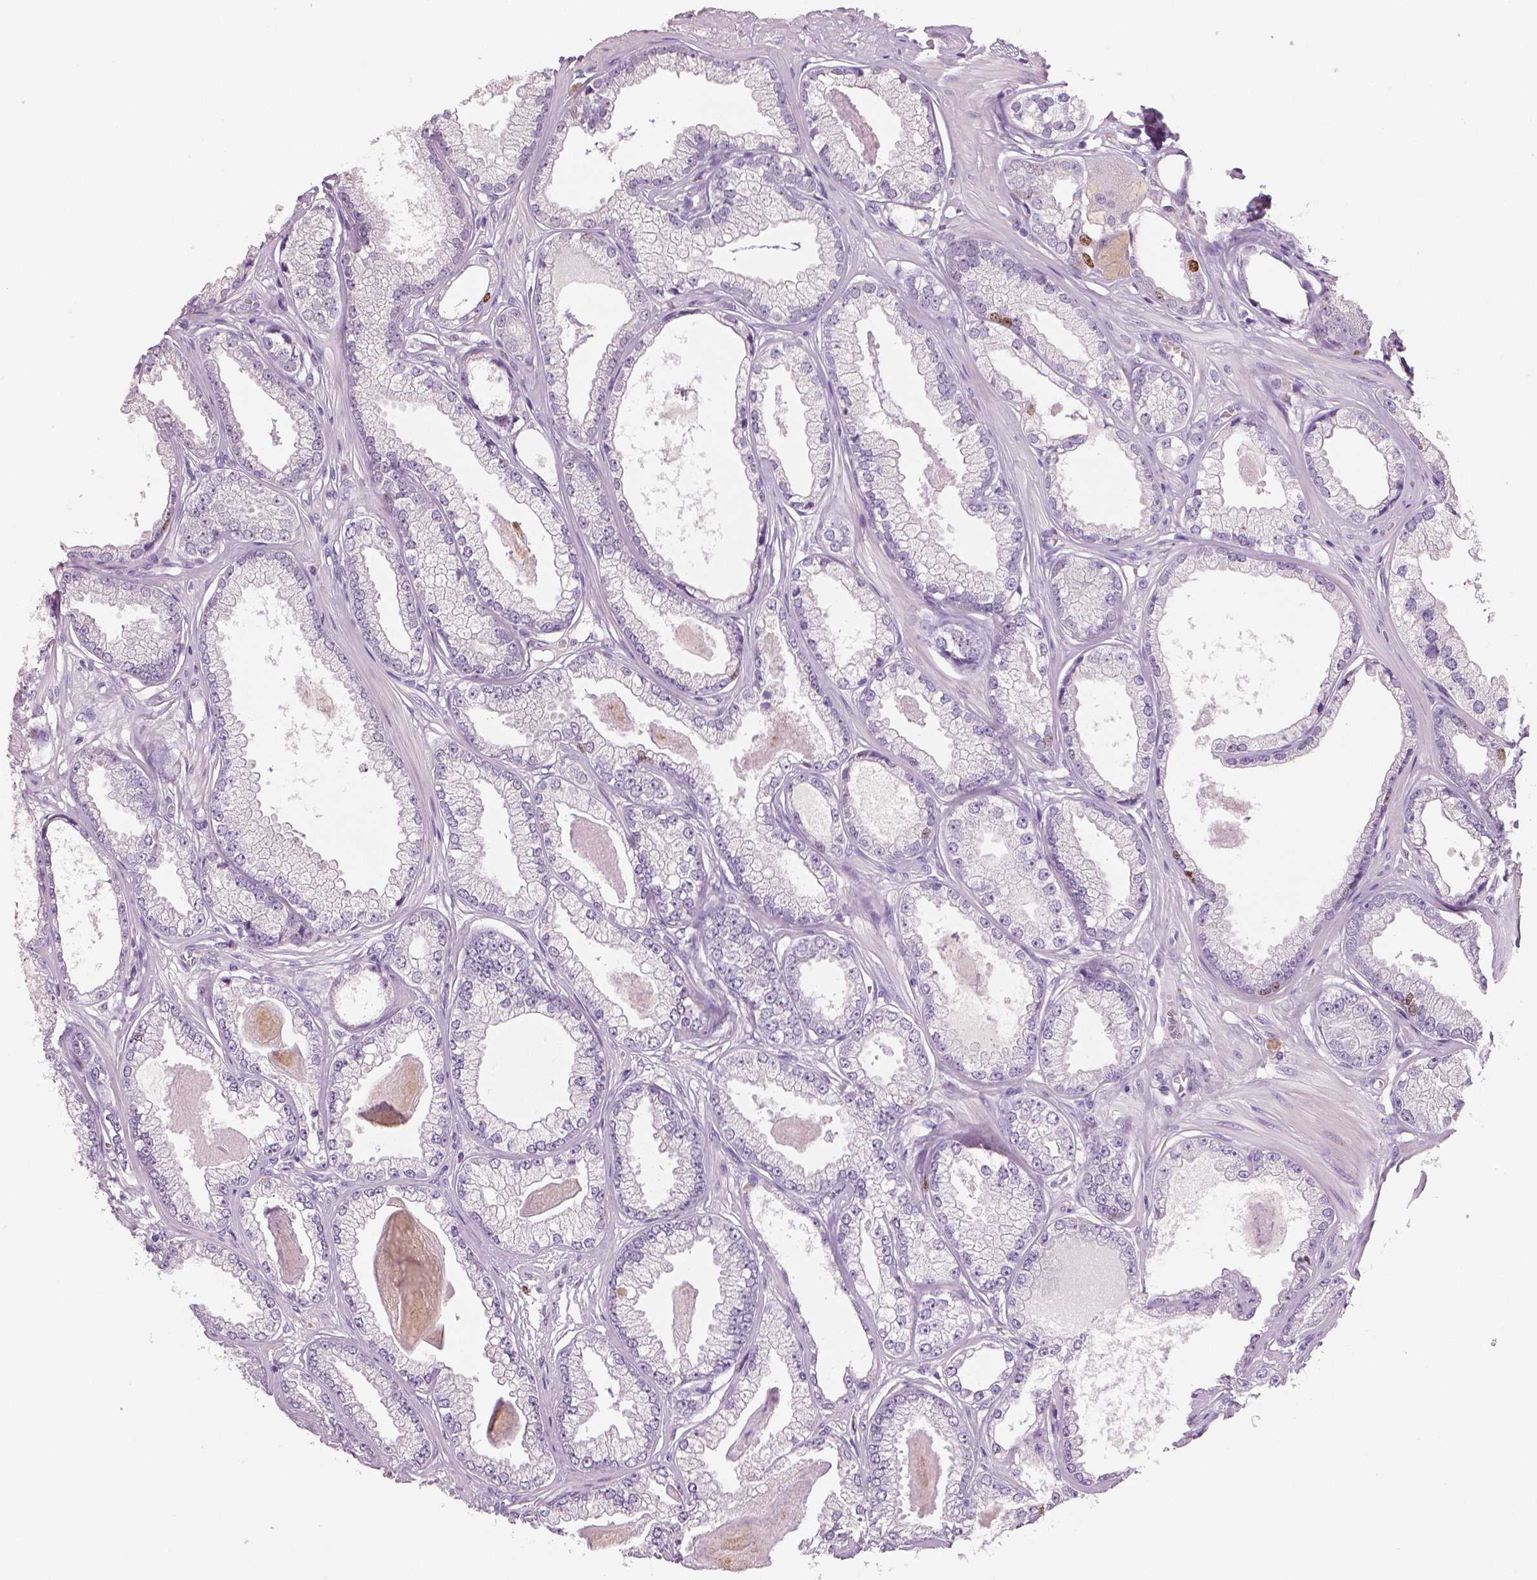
{"staining": {"intensity": "negative", "quantity": "none", "location": "none"}, "tissue": "prostate cancer", "cell_type": "Tumor cells", "image_type": "cancer", "snomed": [{"axis": "morphology", "description": "Adenocarcinoma, Low grade"}, {"axis": "topography", "description": "Prostate"}], "caption": "A micrograph of human prostate cancer is negative for staining in tumor cells. (IHC, brightfield microscopy, high magnification).", "gene": "MKI67", "patient": {"sex": "male", "age": 64}}